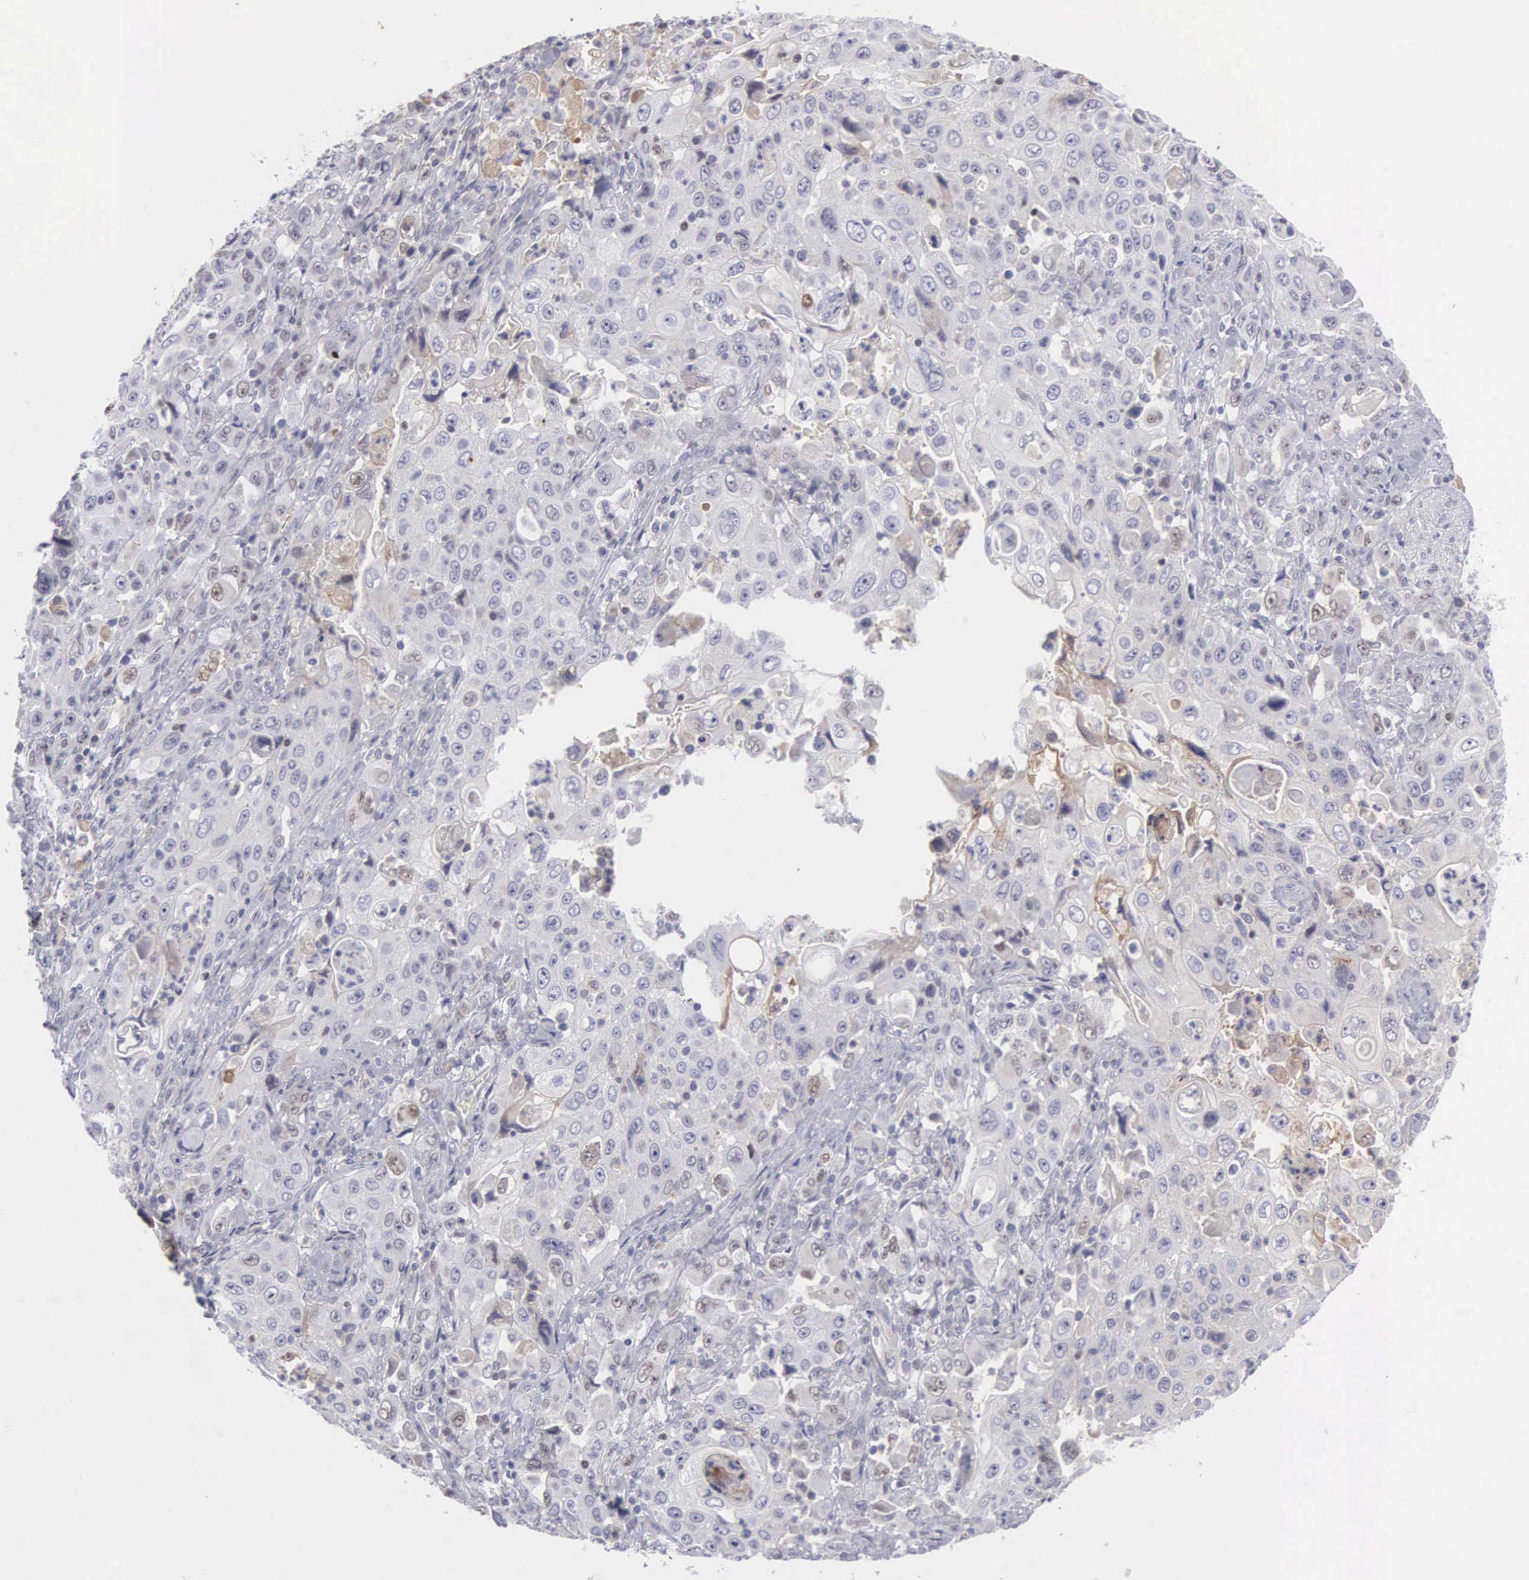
{"staining": {"intensity": "weak", "quantity": "<25%", "location": "cytoplasmic/membranous,nuclear"}, "tissue": "pancreatic cancer", "cell_type": "Tumor cells", "image_type": "cancer", "snomed": [{"axis": "morphology", "description": "Adenocarcinoma, NOS"}, {"axis": "topography", "description": "Pancreas"}], "caption": "This histopathology image is of pancreatic adenocarcinoma stained with immunohistochemistry (IHC) to label a protein in brown with the nuclei are counter-stained blue. There is no staining in tumor cells.", "gene": "RBPJ", "patient": {"sex": "male", "age": 70}}